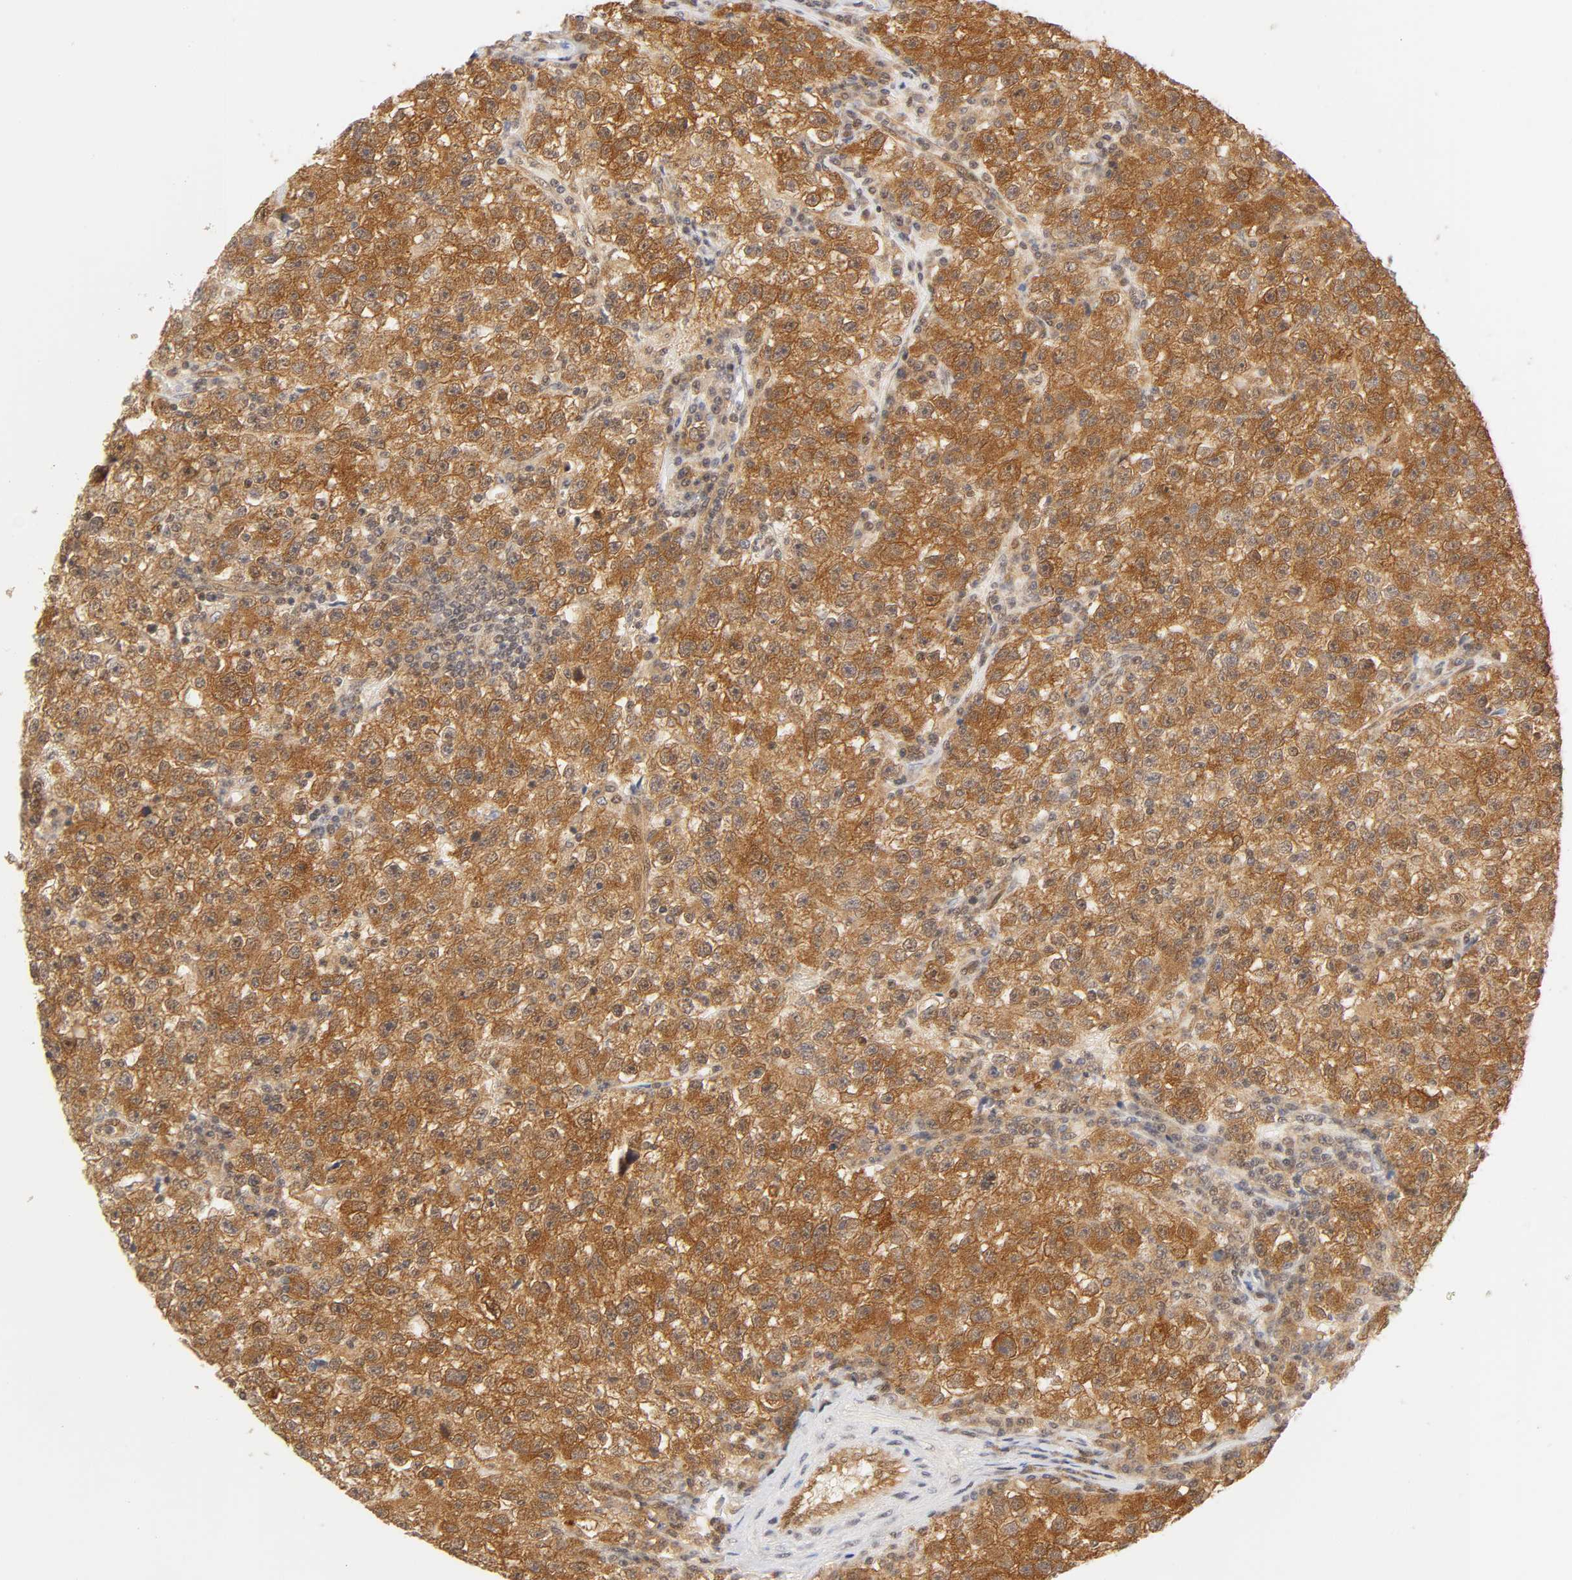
{"staining": {"intensity": "moderate", "quantity": ">75%", "location": "cytoplasmic/membranous,nuclear"}, "tissue": "testis cancer", "cell_type": "Tumor cells", "image_type": "cancer", "snomed": [{"axis": "morphology", "description": "Seminoma, NOS"}, {"axis": "topography", "description": "Testis"}], "caption": "Seminoma (testis) was stained to show a protein in brown. There is medium levels of moderate cytoplasmic/membranous and nuclear positivity in approximately >75% of tumor cells. The protein is shown in brown color, while the nuclei are stained blue.", "gene": "CDC37", "patient": {"sex": "male", "age": 22}}